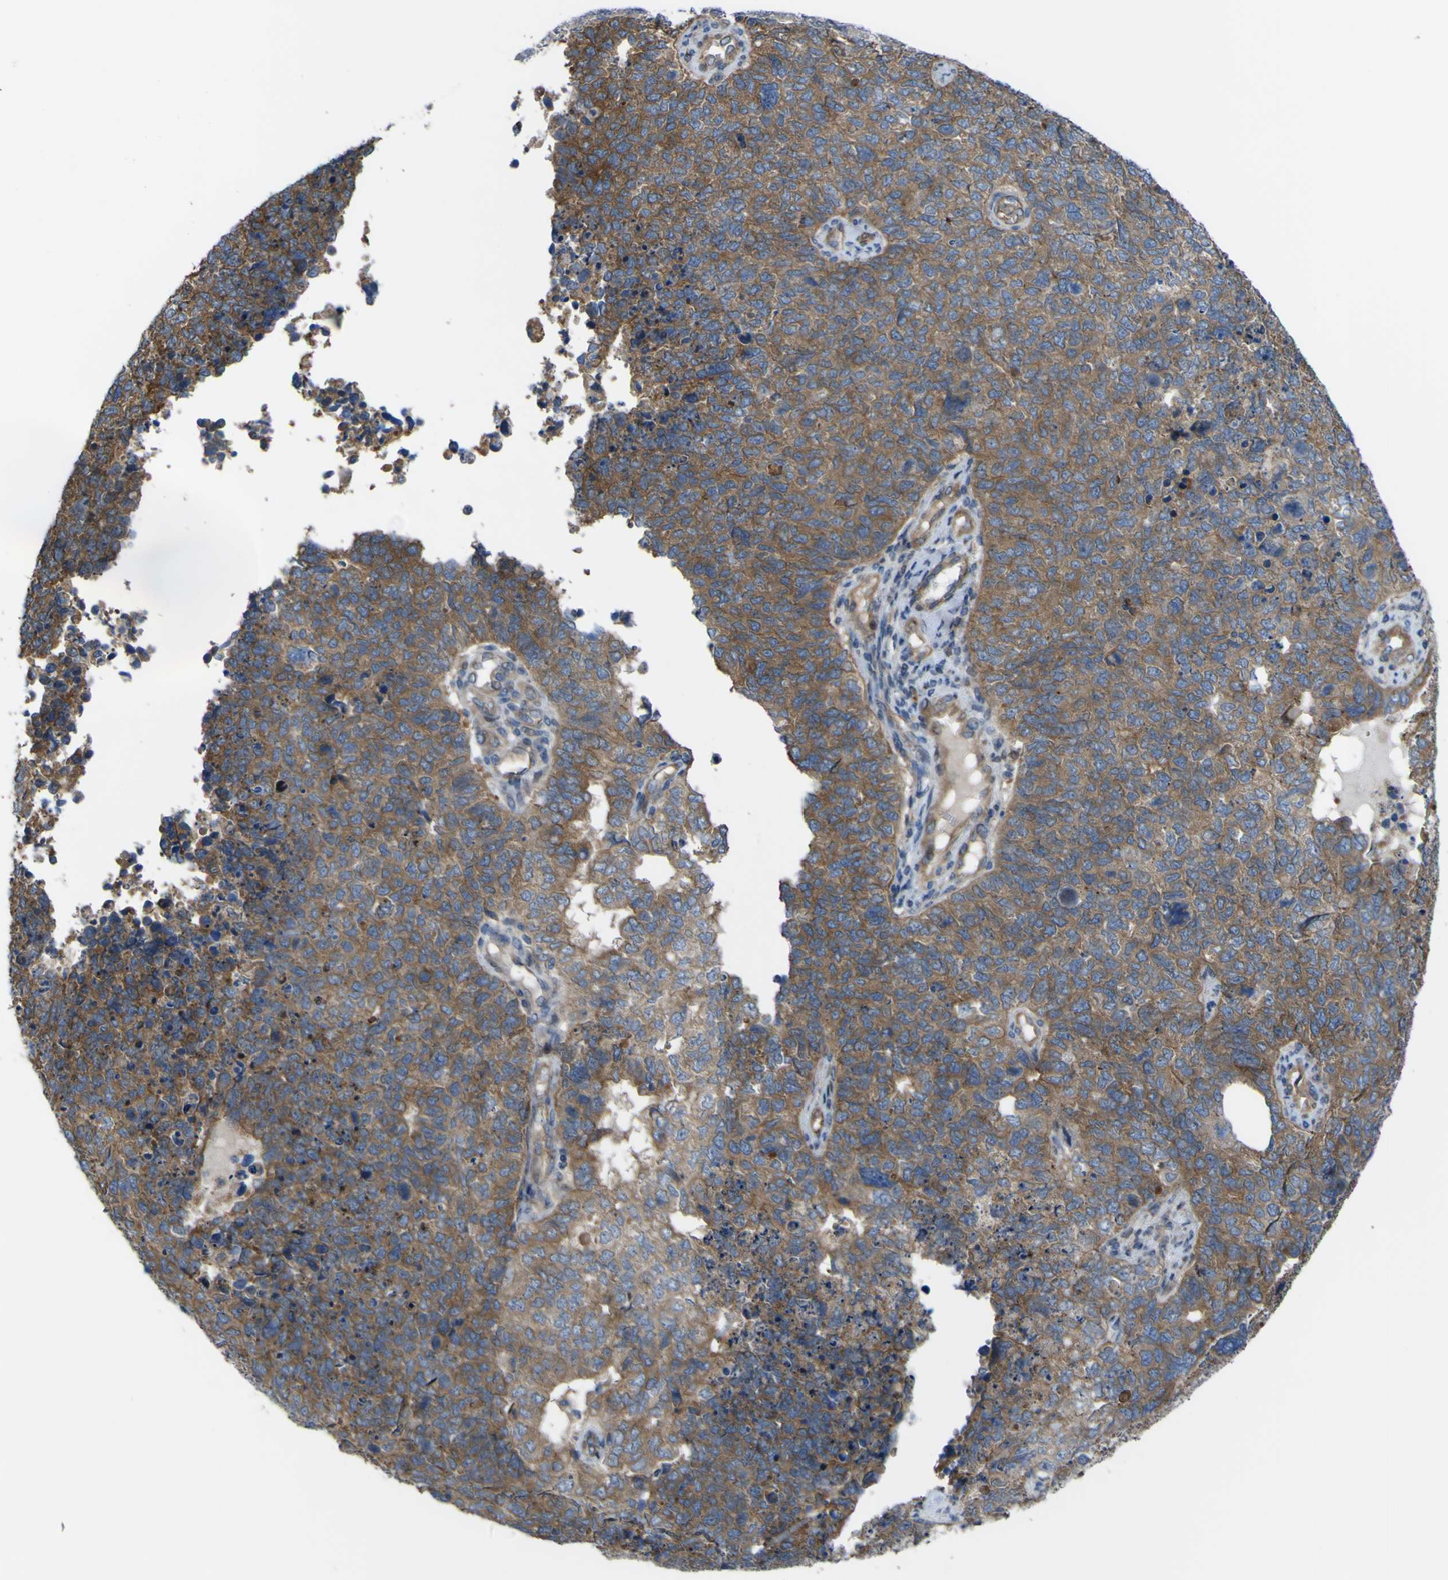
{"staining": {"intensity": "moderate", "quantity": ">75%", "location": "cytoplasmic/membranous"}, "tissue": "cervical cancer", "cell_type": "Tumor cells", "image_type": "cancer", "snomed": [{"axis": "morphology", "description": "Squamous cell carcinoma, NOS"}, {"axis": "topography", "description": "Cervix"}], "caption": "This histopathology image shows immunohistochemistry (IHC) staining of human squamous cell carcinoma (cervical), with medium moderate cytoplasmic/membranous staining in approximately >75% of tumor cells.", "gene": "FBXO30", "patient": {"sex": "female", "age": 63}}